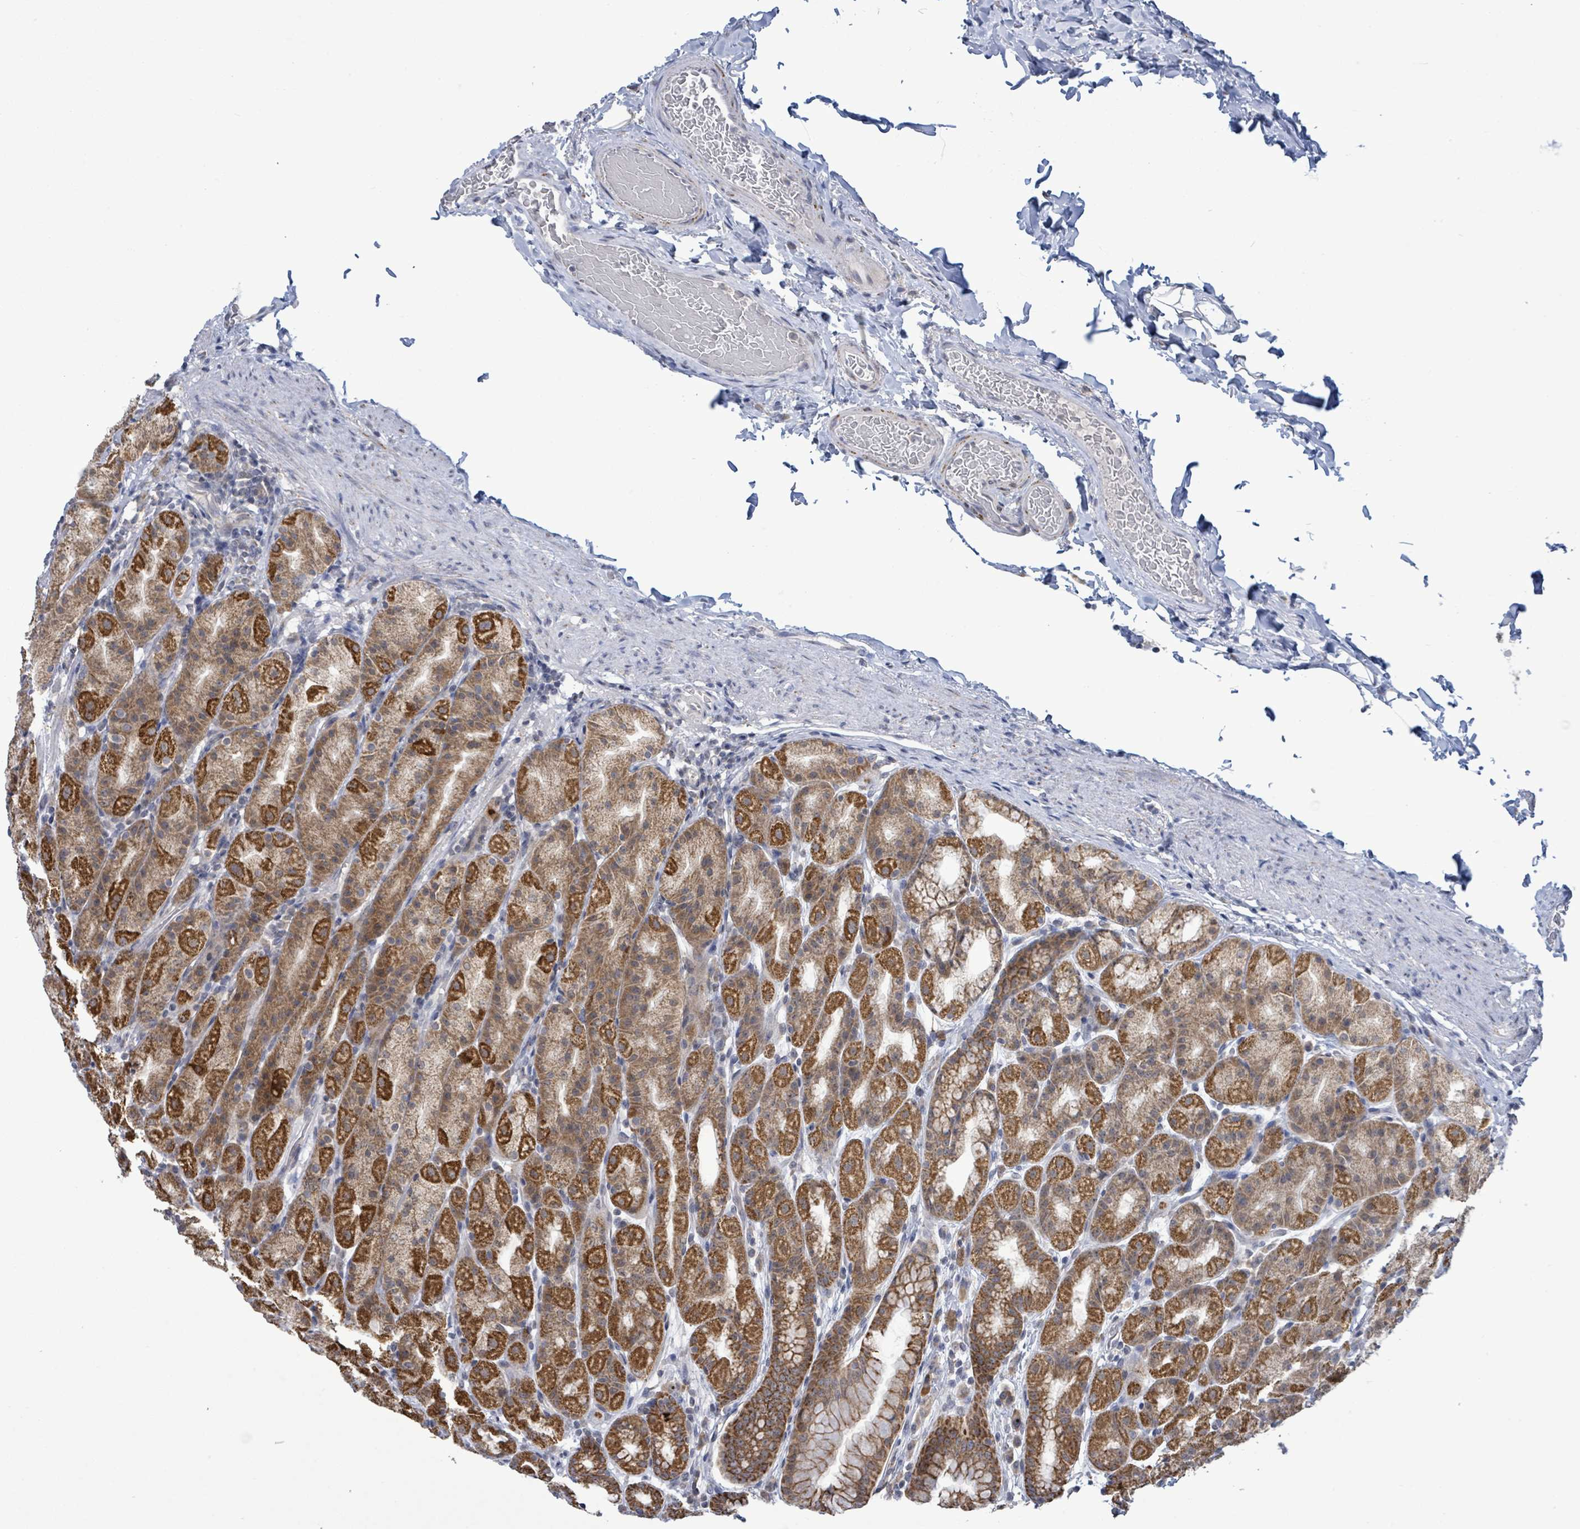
{"staining": {"intensity": "strong", "quantity": ">75%", "location": "cytoplasmic/membranous"}, "tissue": "stomach", "cell_type": "Glandular cells", "image_type": "normal", "snomed": [{"axis": "morphology", "description": "Normal tissue, NOS"}, {"axis": "topography", "description": "Stomach, upper"}, {"axis": "topography", "description": "Stomach"}], "caption": "High-power microscopy captured an immunohistochemistry histopathology image of unremarkable stomach, revealing strong cytoplasmic/membranous expression in about >75% of glandular cells.", "gene": "COQ10B", "patient": {"sex": "male", "age": 68}}